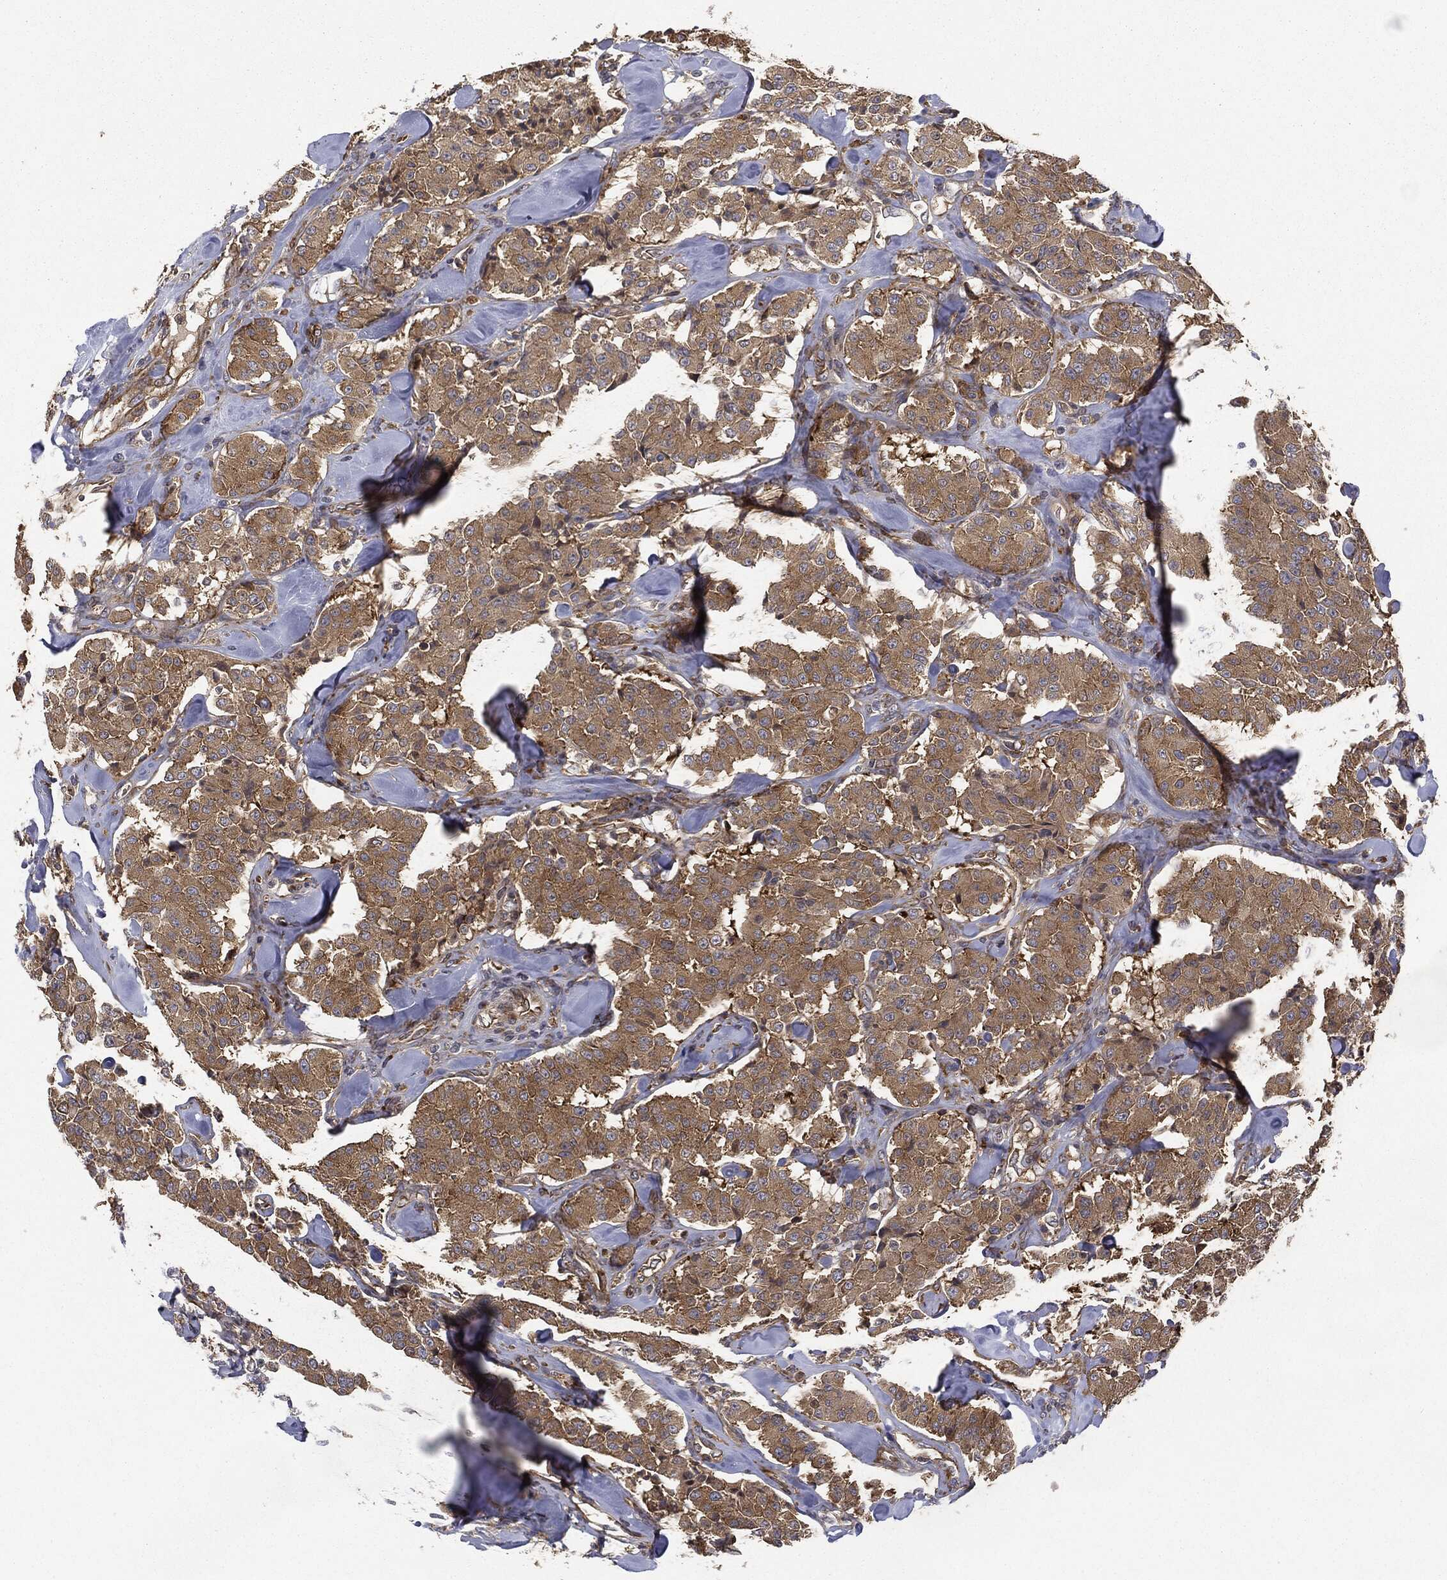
{"staining": {"intensity": "moderate", "quantity": ">75%", "location": "cytoplasmic/membranous"}, "tissue": "carcinoid", "cell_type": "Tumor cells", "image_type": "cancer", "snomed": [{"axis": "morphology", "description": "Carcinoid, malignant, NOS"}, {"axis": "topography", "description": "Pancreas"}], "caption": "DAB immunohistochemical staining of human malignant carcinoid exhibits moderate cytoplasmic/membranous protein expression in about >75% of tumor cells.", "gene": "EIF2AK2", "patient": {"sex": "male", "age": 41}}